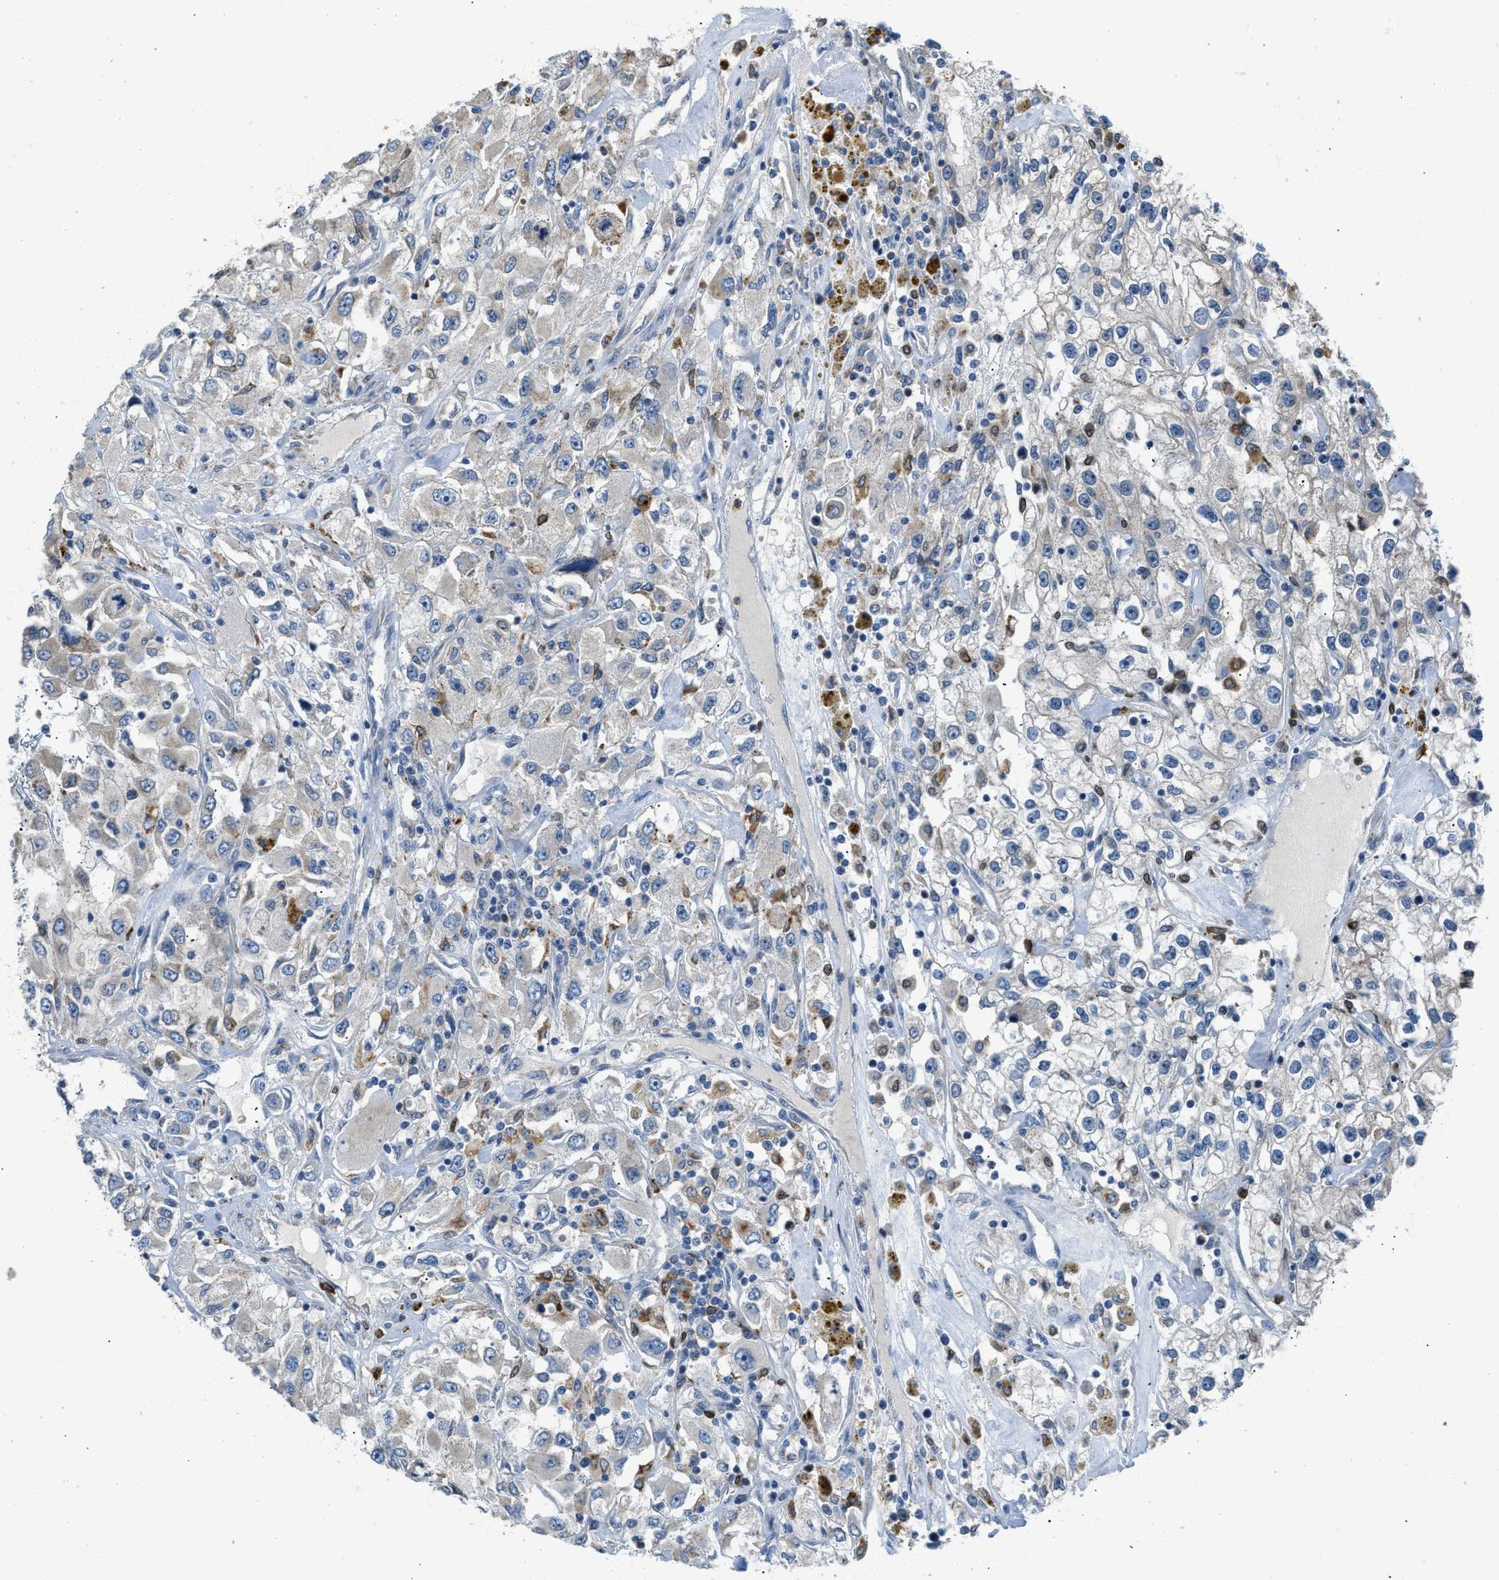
{"staining": {"intensity": "negative", "quantity": "none", "location": "none"}, "tissue": "renal cancer", "cell_type": "Tumor cells", "image_type": "cancer", "snomed": [{"axis": "morphology", "description": "Adenocarcinoma, NOS"}, {"axis": "topography", "description": "Kidney"}], "caption": "Immunohistochemistry image of human adenocarcinoma (renal) stained for a protein (brown), which reveals no positivity in tumor cells.", "gene": "TOMM34", "patient": {"sex": "female", "age": 52}}